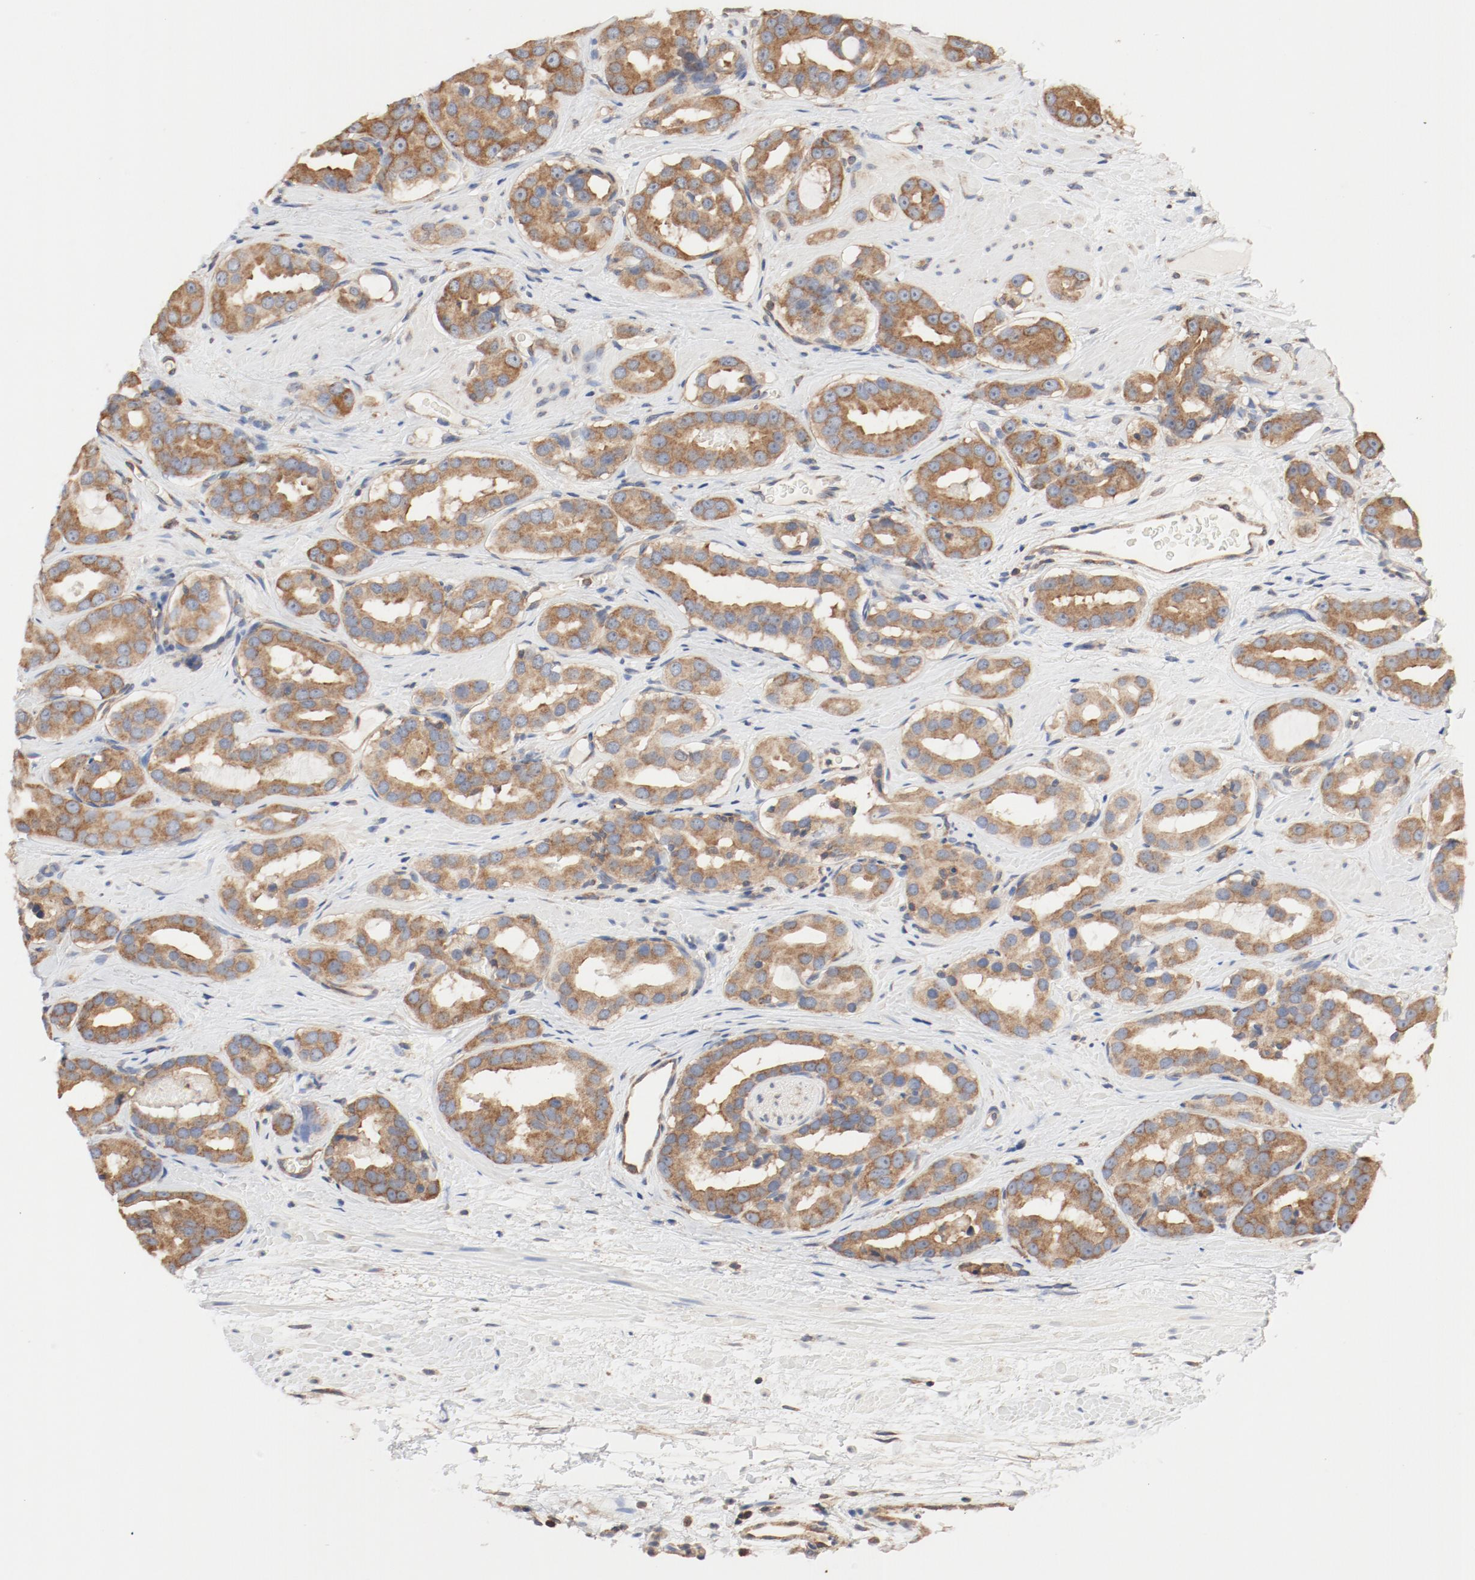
{"staining": {"intensity": "moderate", "quantity": ">75%", "location": "cytoplasmic/membranous"}, "tissue": "prostate cancer", "cell_type": "Tumor cells", "image_type": "cancer", "snomed": [{"axis": "morphology", "description": "Adenocarcinoma, Low grade"}, {"axis": "topography", "description": "Prostate"}], "caption": "Immunohistochemistry image of prostate cancer stained for a protein (brown), which displays medium levels of moderate cytoplasmic/membranous positivity in about >75% of tumor cells.", "gene": "RPS6", "patient": {"sex": "male", "age": 59}}